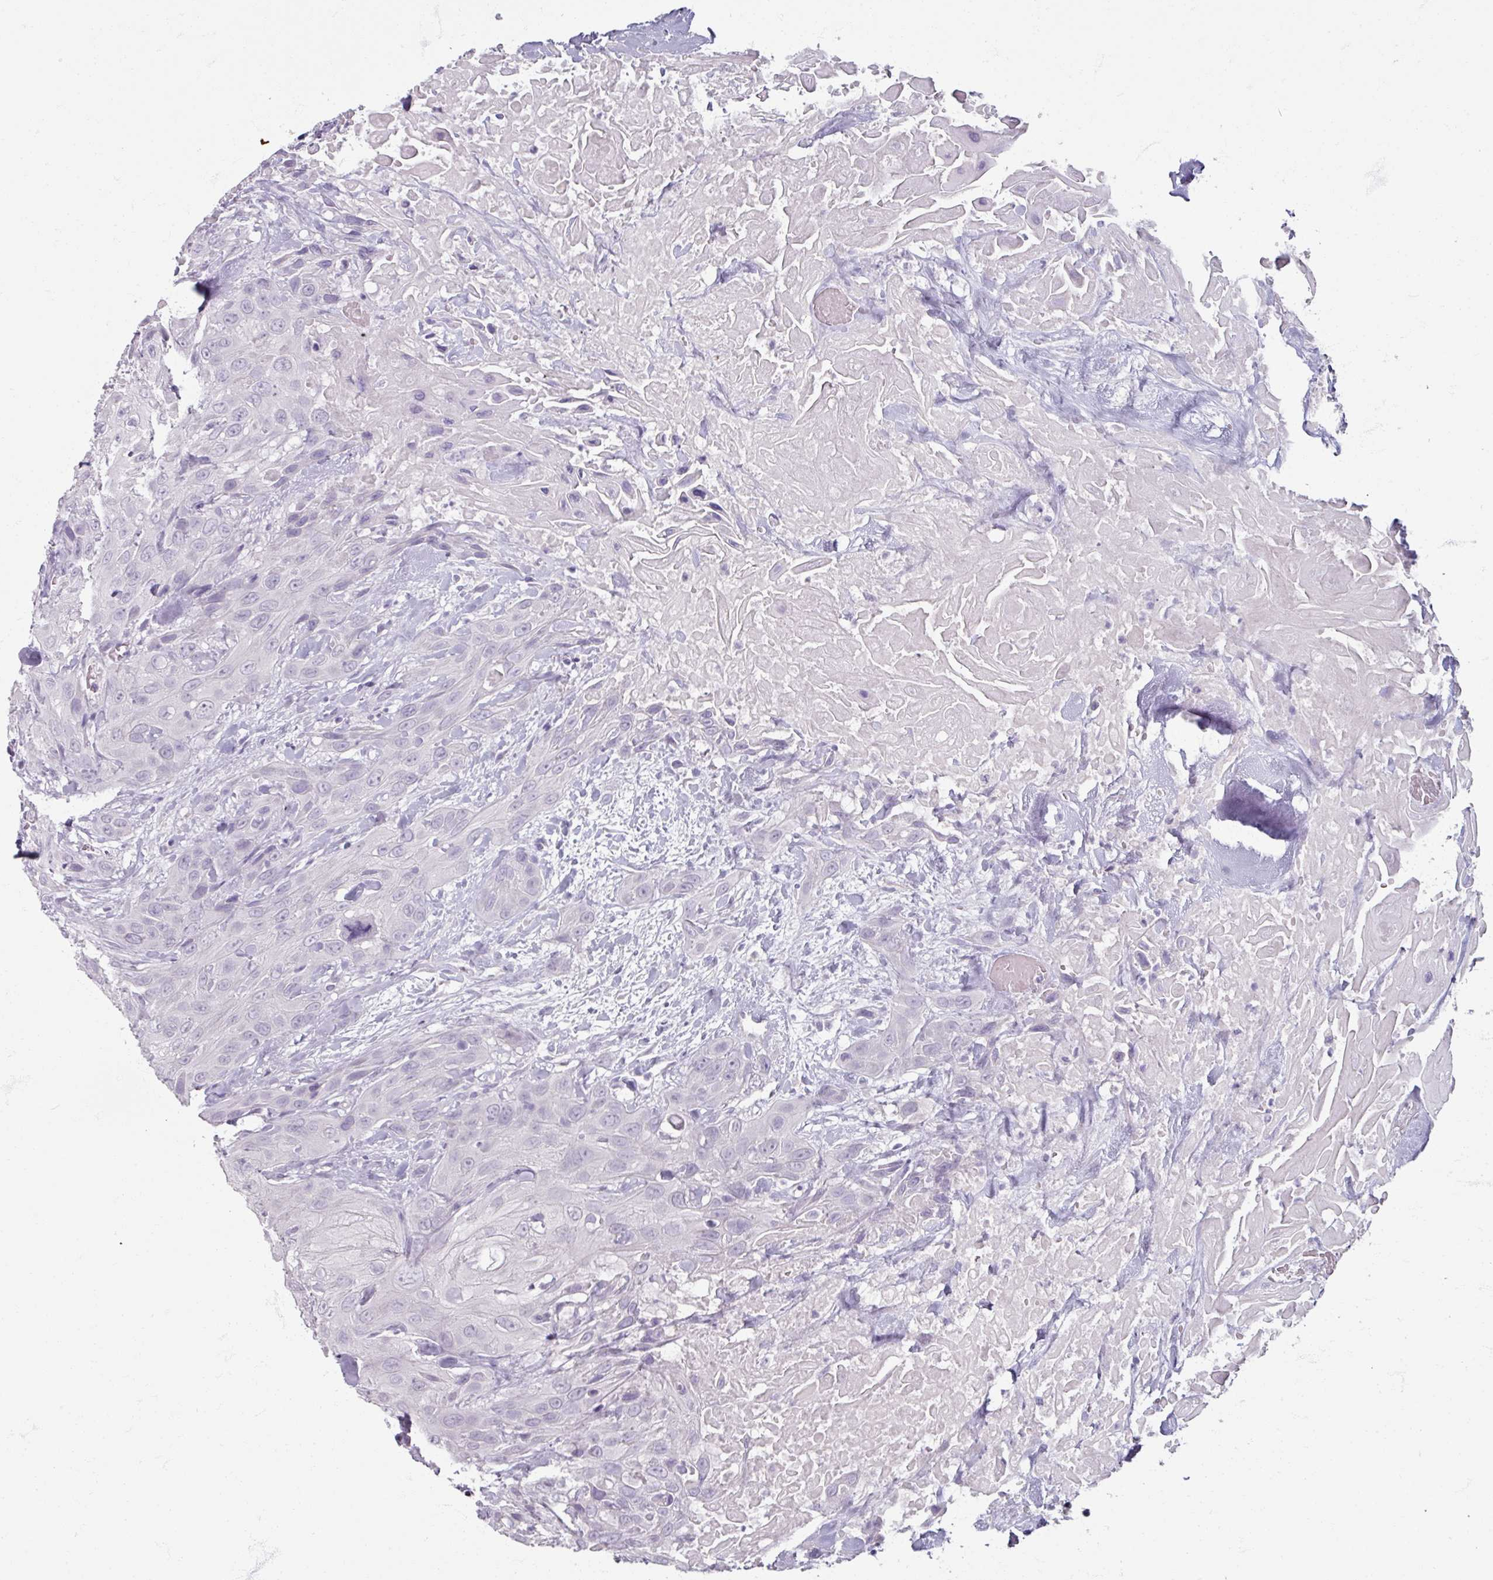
{"staining": {"intensity": "negative", "quantity": "none", "location": "none"}, "tissue": "head and neck cancer", "cell_type": "Tumor cells", "image_type": "cancer", "snomed": [{"axis": "morphology", "description": "Squamous cell carcinoma, NOS"}, {"axis": "topography", "description": "Head-Neck"}], "caption": "Immunohistochemical staining of head and neck cancer (squamous cell carcinoma) demonstrates no significant expression in tumor cells. (Brightfield microscopy of DAB (3,3'-diaminobenzidine) IHC at high magnification).", "gene": "TG", "patient": {"sex": "male", "age": 81}}